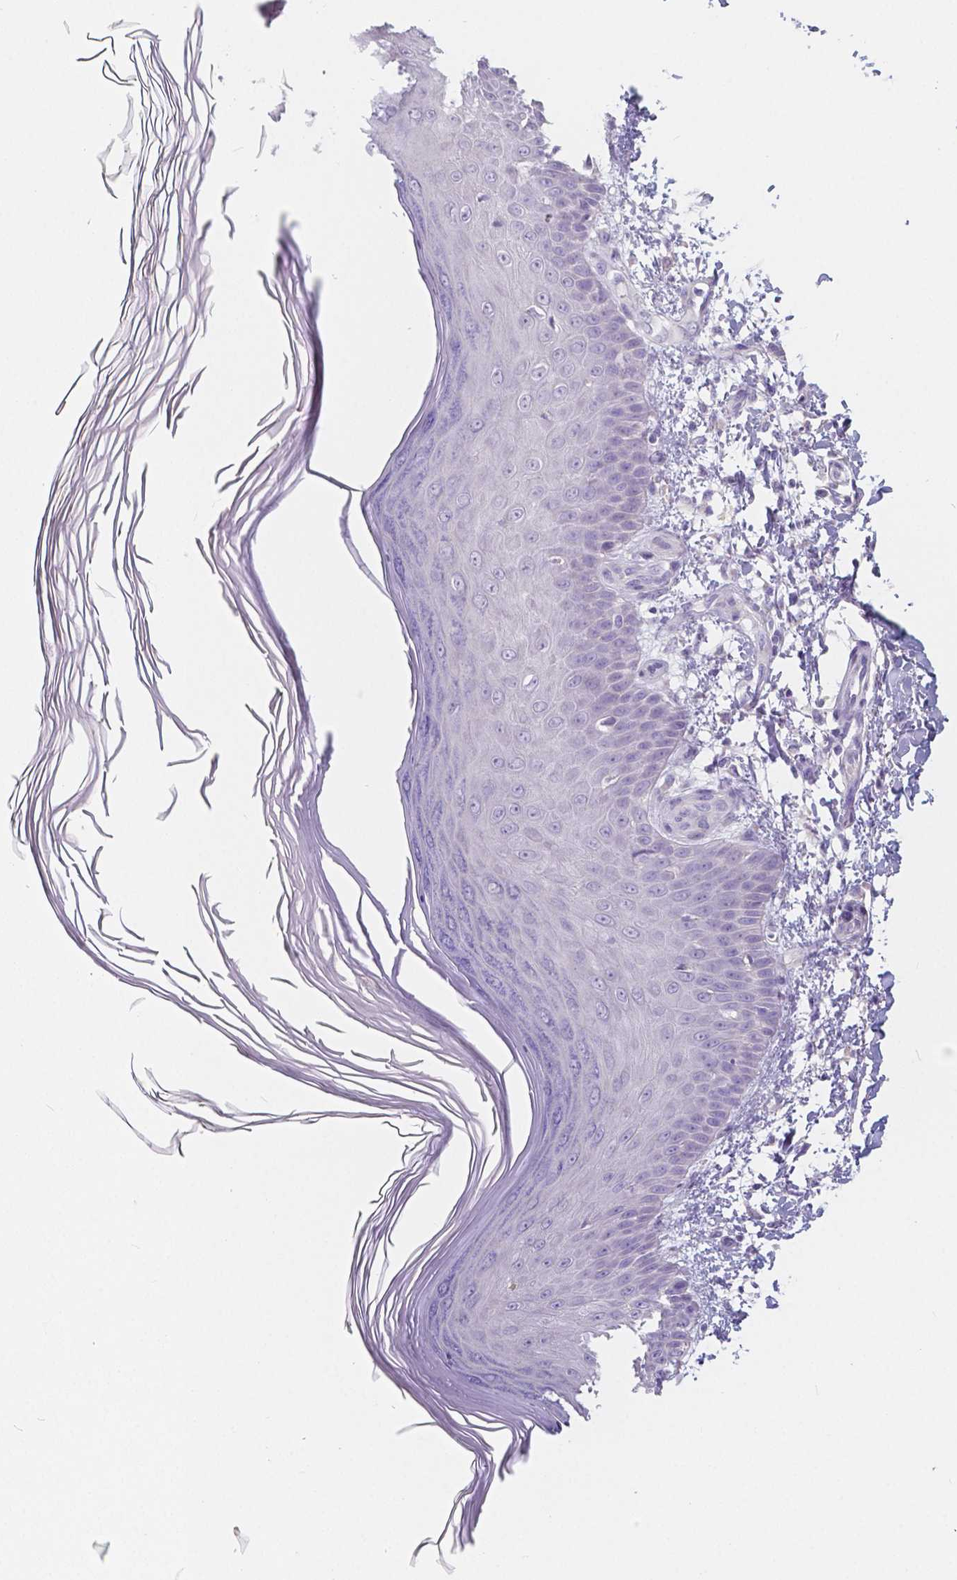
{"staining": {"intensity": "negative", "quantity": "none", "location": "none"}, "tissue": "skin", "cell_type": "Fibroblasts", "image_type": "normal", "snomed": [{"axis": "morphology", "description": "Normal tissue, NOS"}, {"axis": "topography", "description": "Skin"}], "caption": "Immunohistochemical staining of benign human skin demonstrates no significant positivity in fibroblasts. Brightfield microscopy of immunohistochemistry (IHC) stained with DAB (brown) and hematoxylin (blue), captured at high magnification.", "gene": "RNF186", "patient": {"sex": "female", "age": 62}}